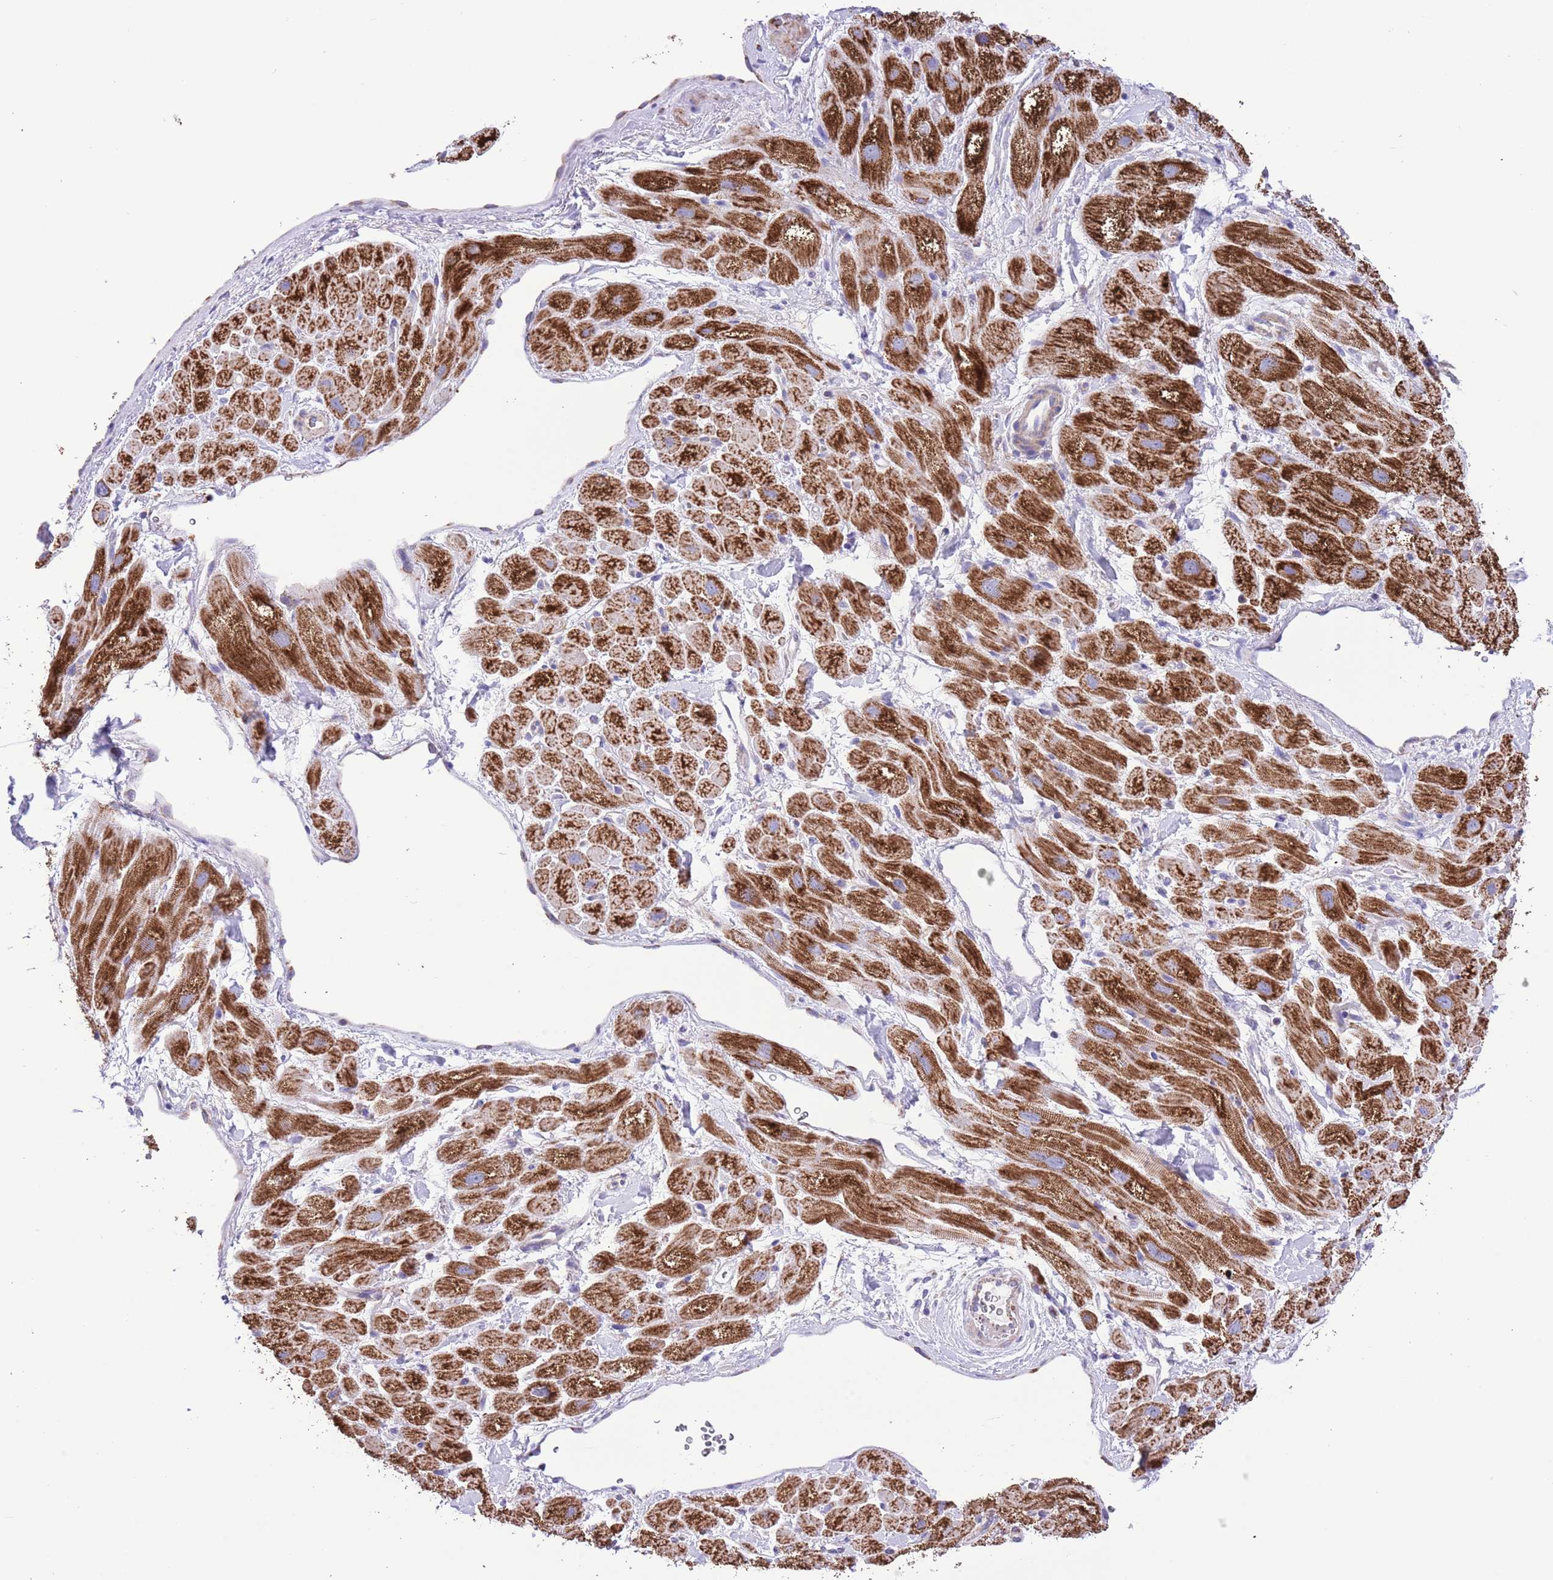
{"staining": {"intensity": "strong", "quantity": ">75%", "location": "cytoplasmic/membranous"}, "tissue": "heart muscle", "cell_type": "Cardiomyocytes", "image_type": "normal", "snomed": [{"axis": "morphology", "description": "Normal tissue, NOS"}, {"axis": "topography", "description": "Heart"}], "caption": "This is a photomicrograph of IHC staining of normal heart muscle, which shows strong positivity in the cytoplasmic/membranous of cardiomyocytes.", "gene": "SS18L2", "patient": {"sex": "male", "age": 65}}